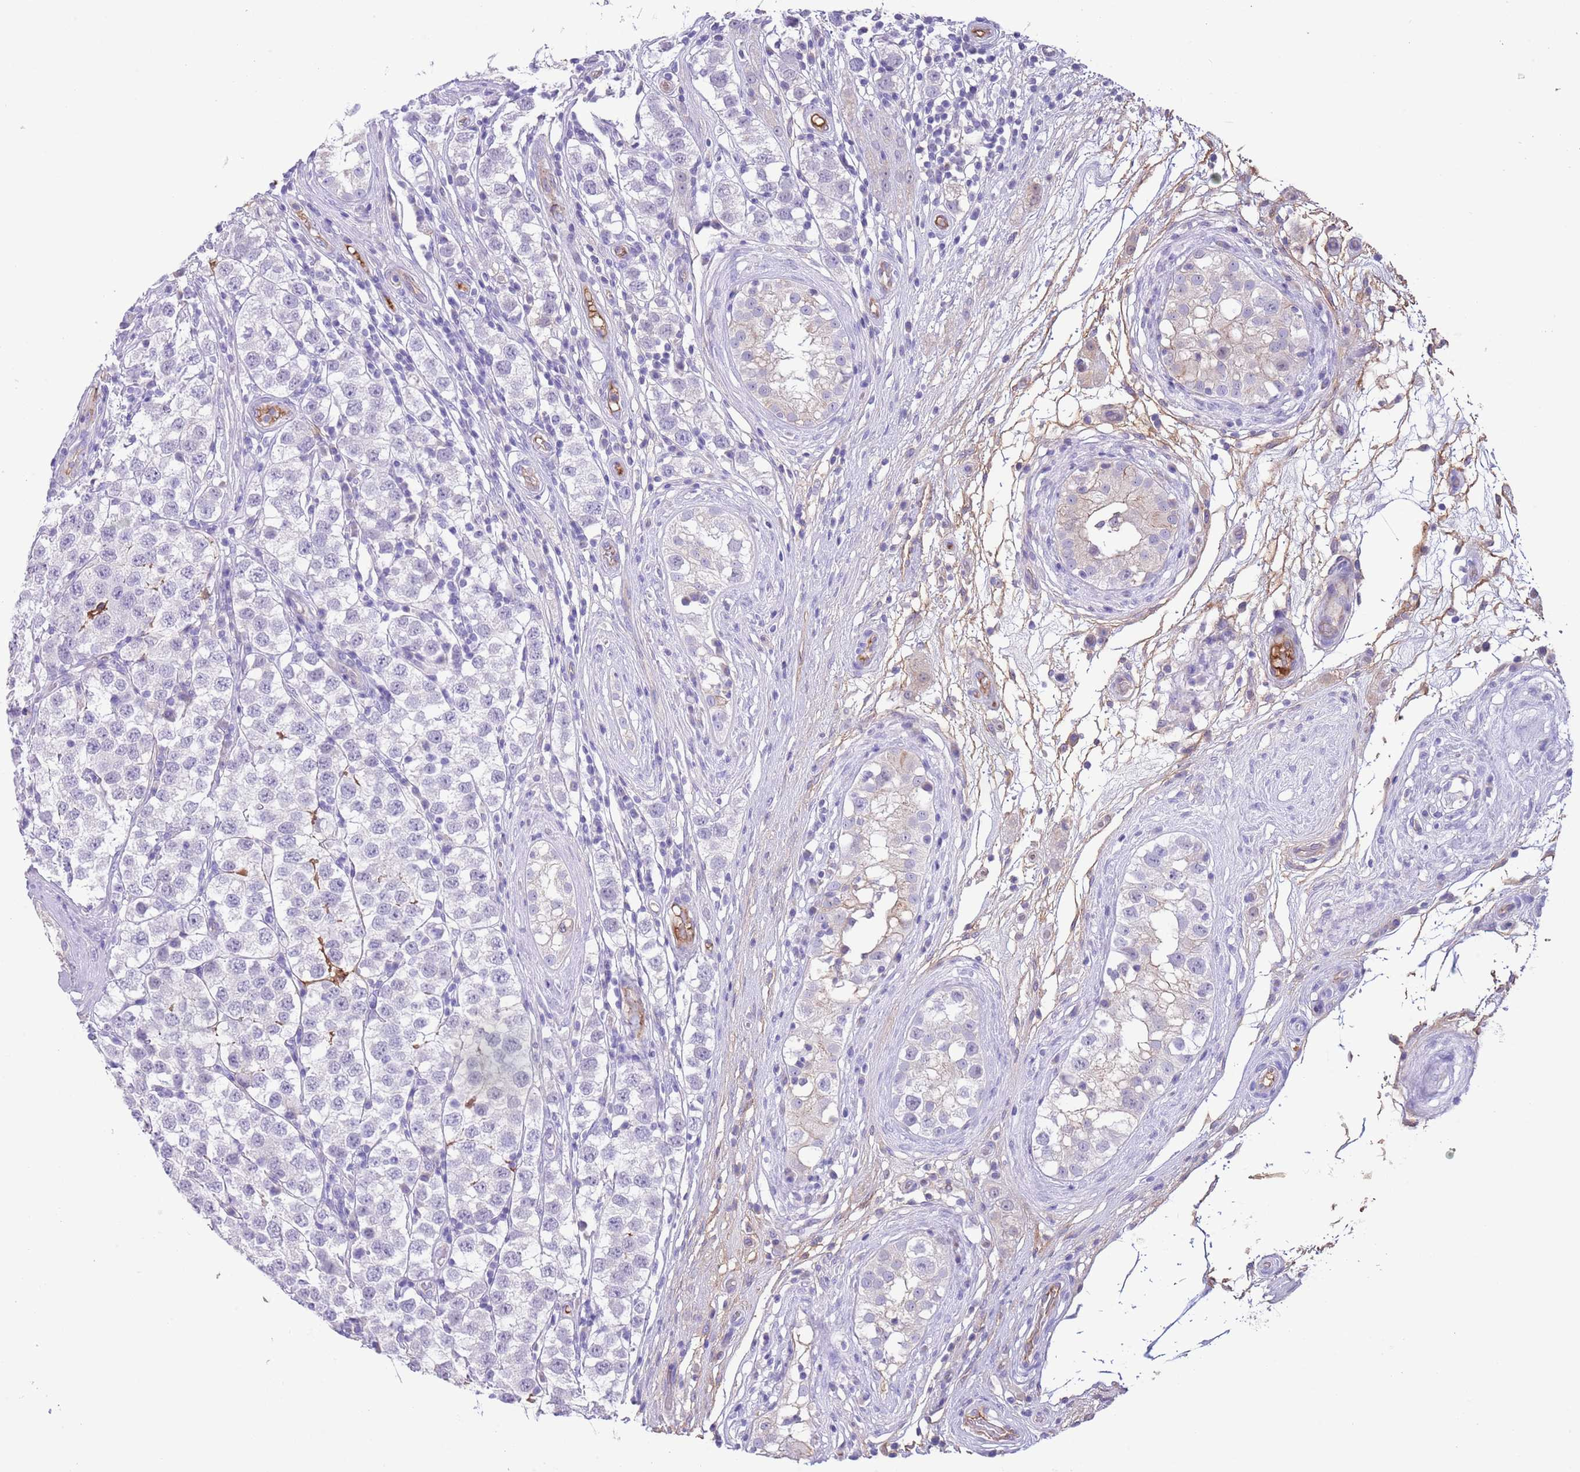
{"staining": {"intensity": "negative", "quantity": "none", "location": "none"}, "tissue": "testis cancer", "cell_type": "Tumor cells", "image_type": "cancer", "snomed": [{"axis": "morphology", "description": "Seminoma, NOS"}, {"axis": "topography", "description": "Testis"}], "caption": "Immunohistochemistry (IHC) photomicrograph of seminoma (testis) stained for a protein (brown), which shows no expression in tumor cells. The staining was performed using DAB to visualize the protein expression in brown, while the nuclei were stained in blue with hematoxylin (Magnification: 20x).", "gene": "IGF1", "patient": {"sex": "male", "age": 34}}